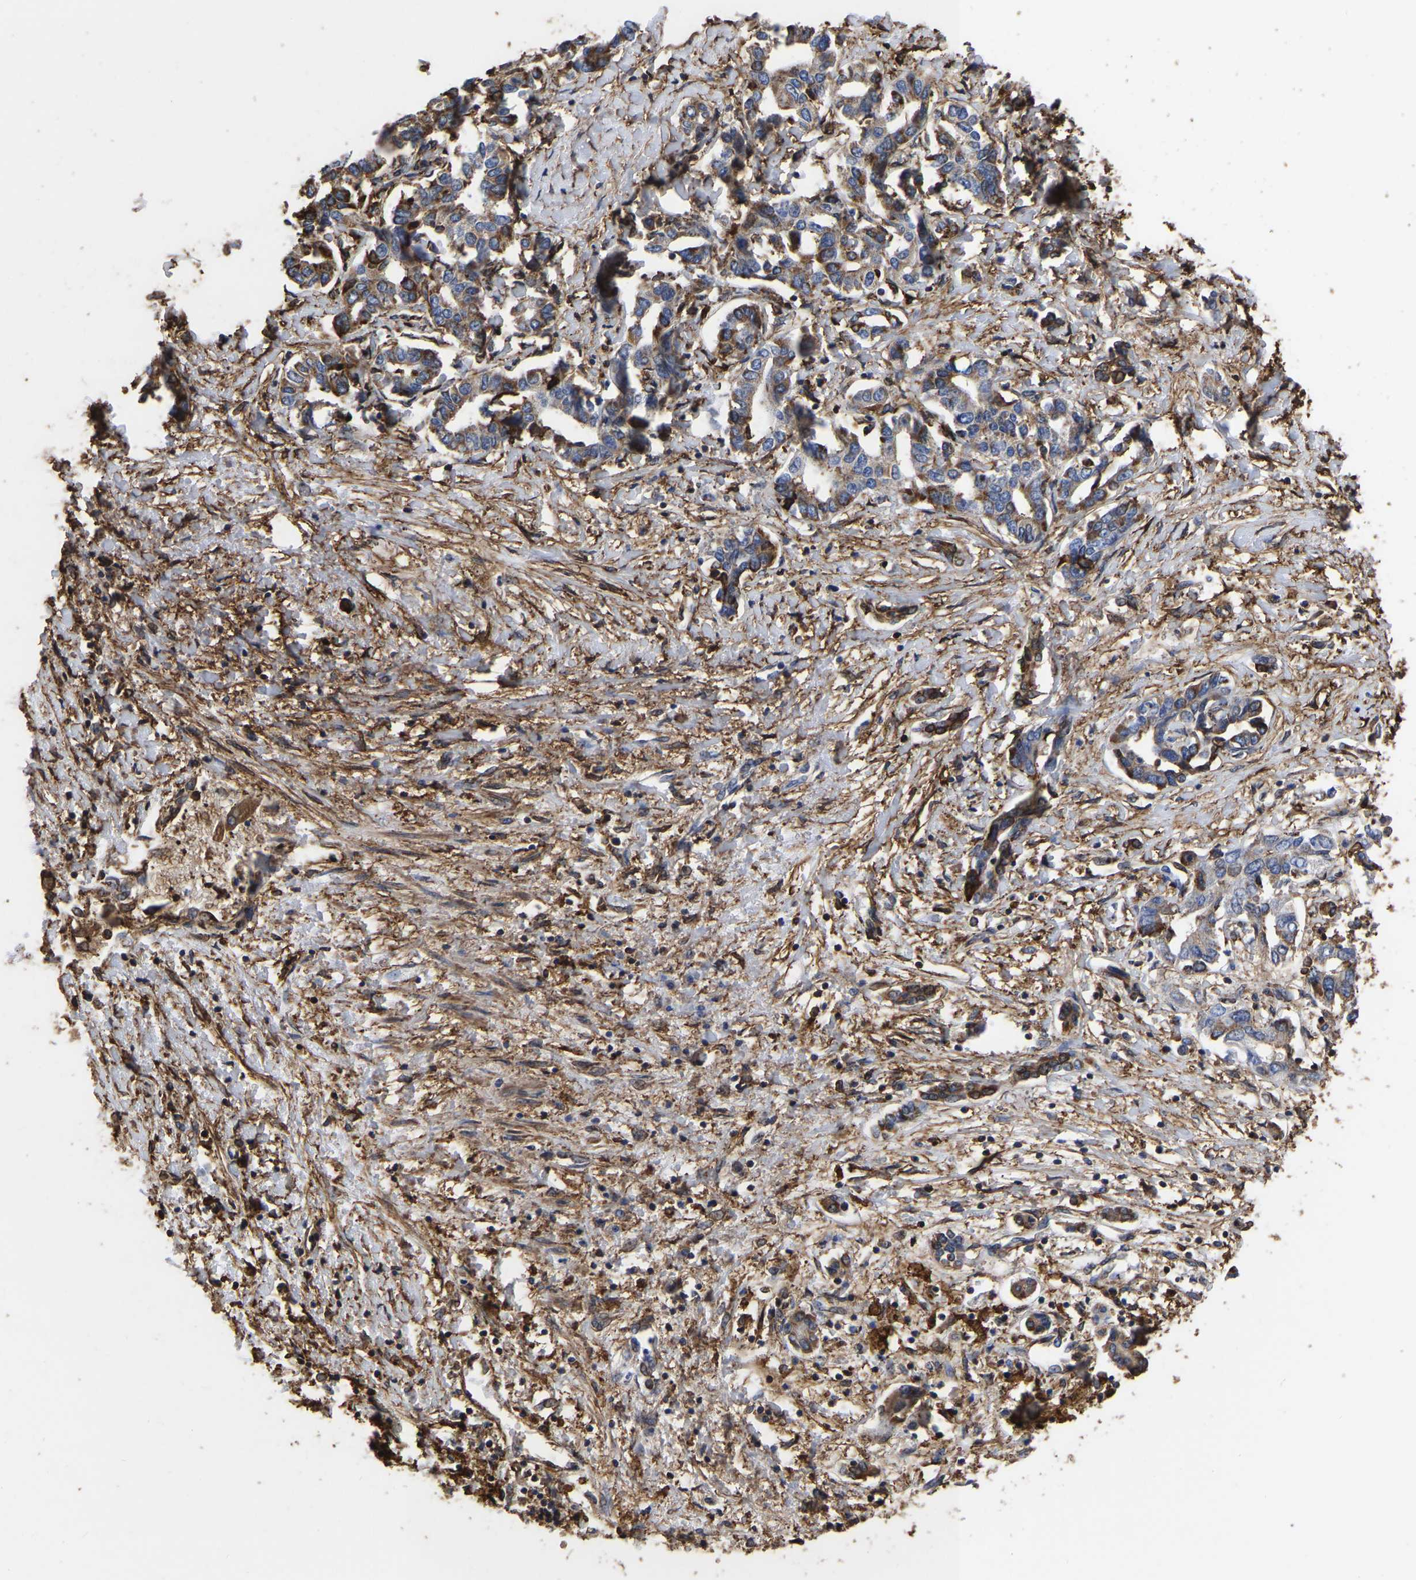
{"staining": {"intensity": "moderate", "quantity": ">75%", "location": "cytoplasmic/membranous"}, "tissue": "liver cancer", "cell_type": "Tumor cells", "image_type": "cancer", "snomed": [{"axis": "morphology", "description": "Cholangiocarcinoma"}, {"axis": "topography", "description": "Liver"}], "caption": "Brown immunohistochemical staining in liver cancer reveals moderate cytoplasmic/membranous staining in approximately >75% of tumor cells.", "gene": "LIF", "patient": {"sex": "male", "age": 59}}